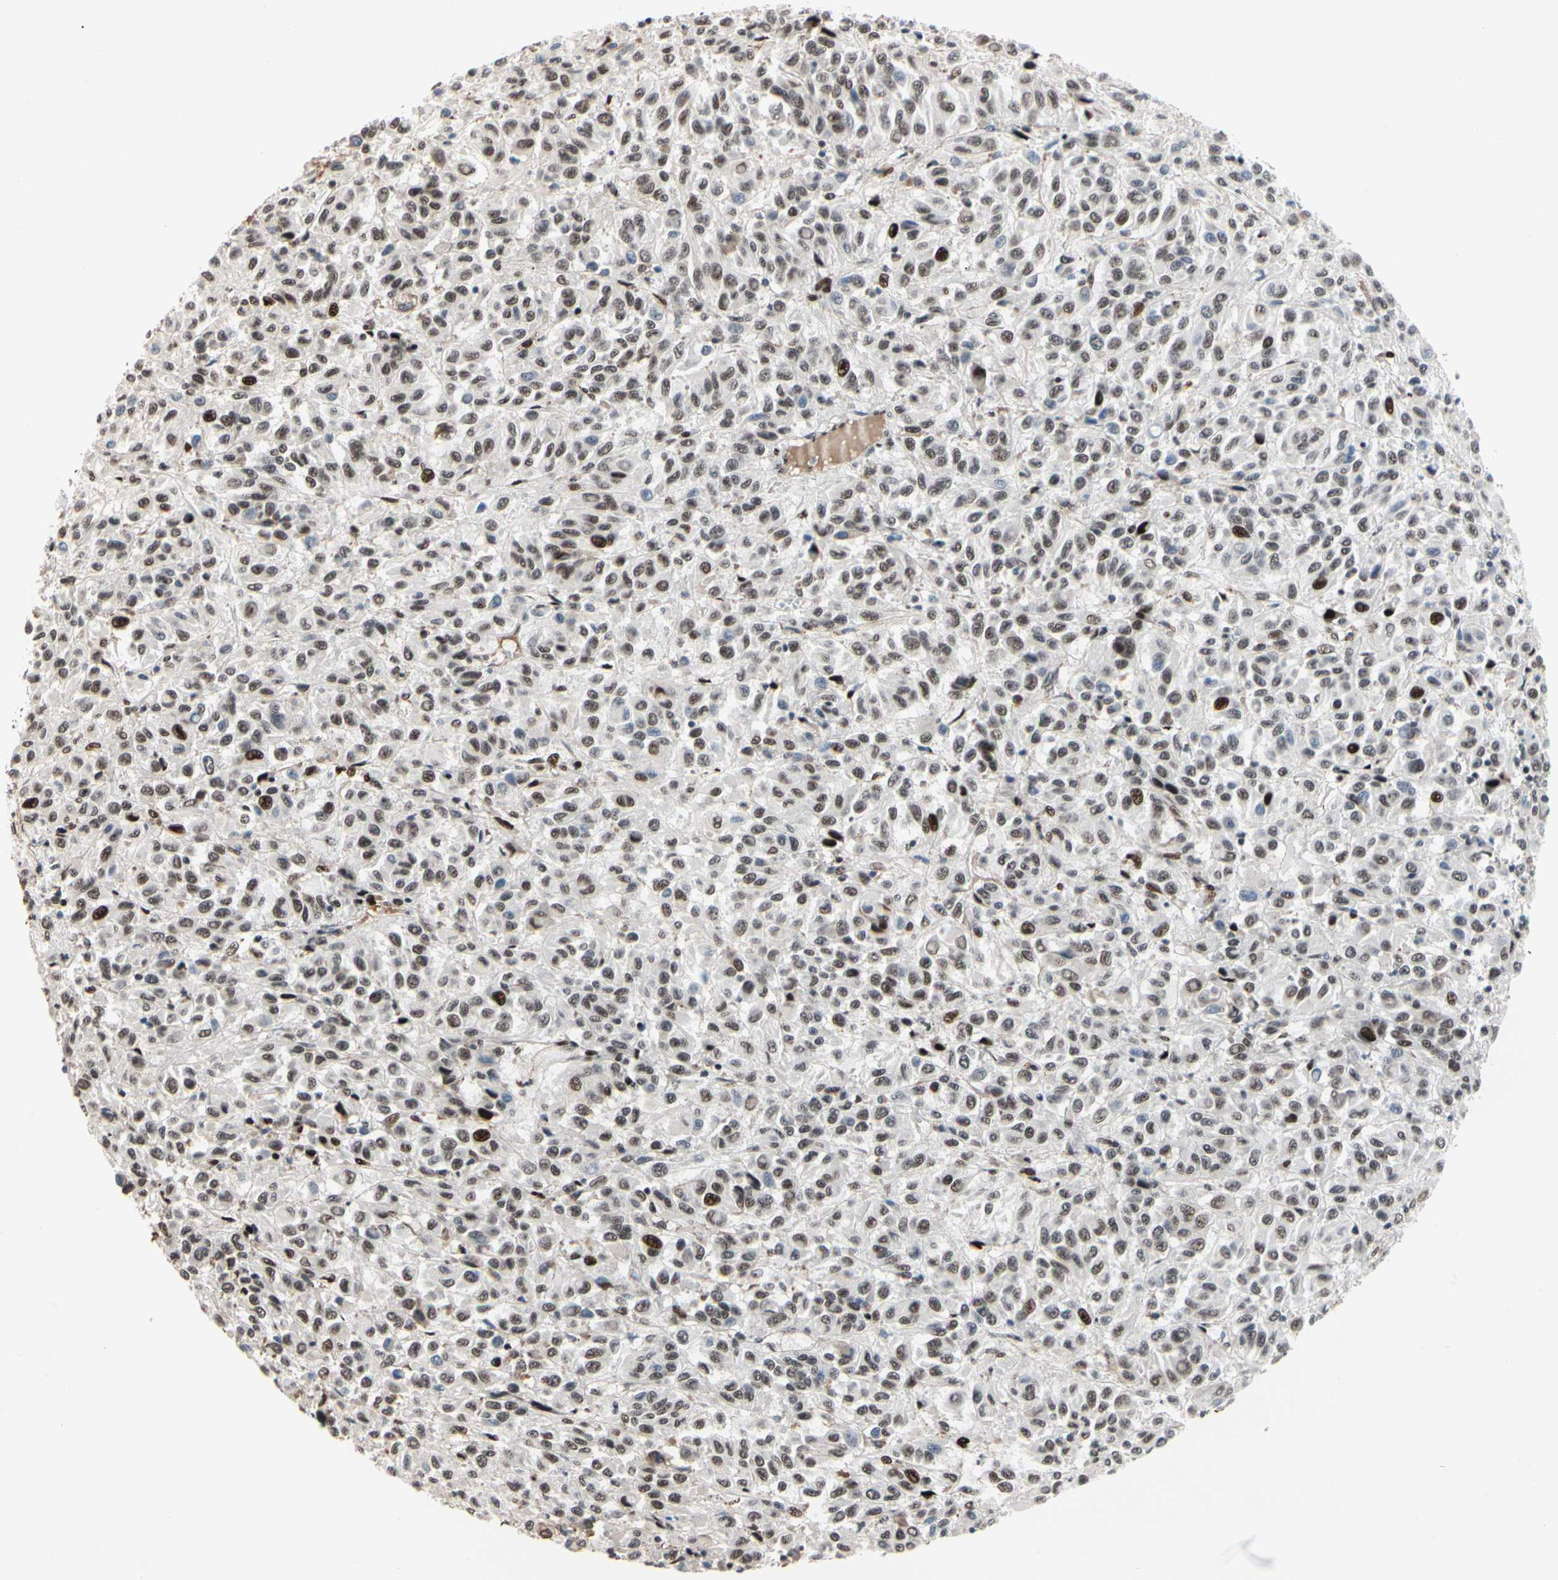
{"staining": {"intensity": "moderate", "quantity": ">75%", "location": "nuclear"}, "tissue": "melanoma", "cell_type": "Tumor cells", "image_type": "cancer", "snomed": [{"axis": "morphology", "description": "Malignant melanoma, Metastatic site"}, {"axis": "topography", "description": "Lung"}], "caption": "Moderate nuclear expression is appreciated in about >75% of tumor cells in malignant melanoma (metastatic site). (IHC, brightfield microscopy, high magnification).", "gene": "FOXO3", "patient": {"sex": "male", "age": 64}}